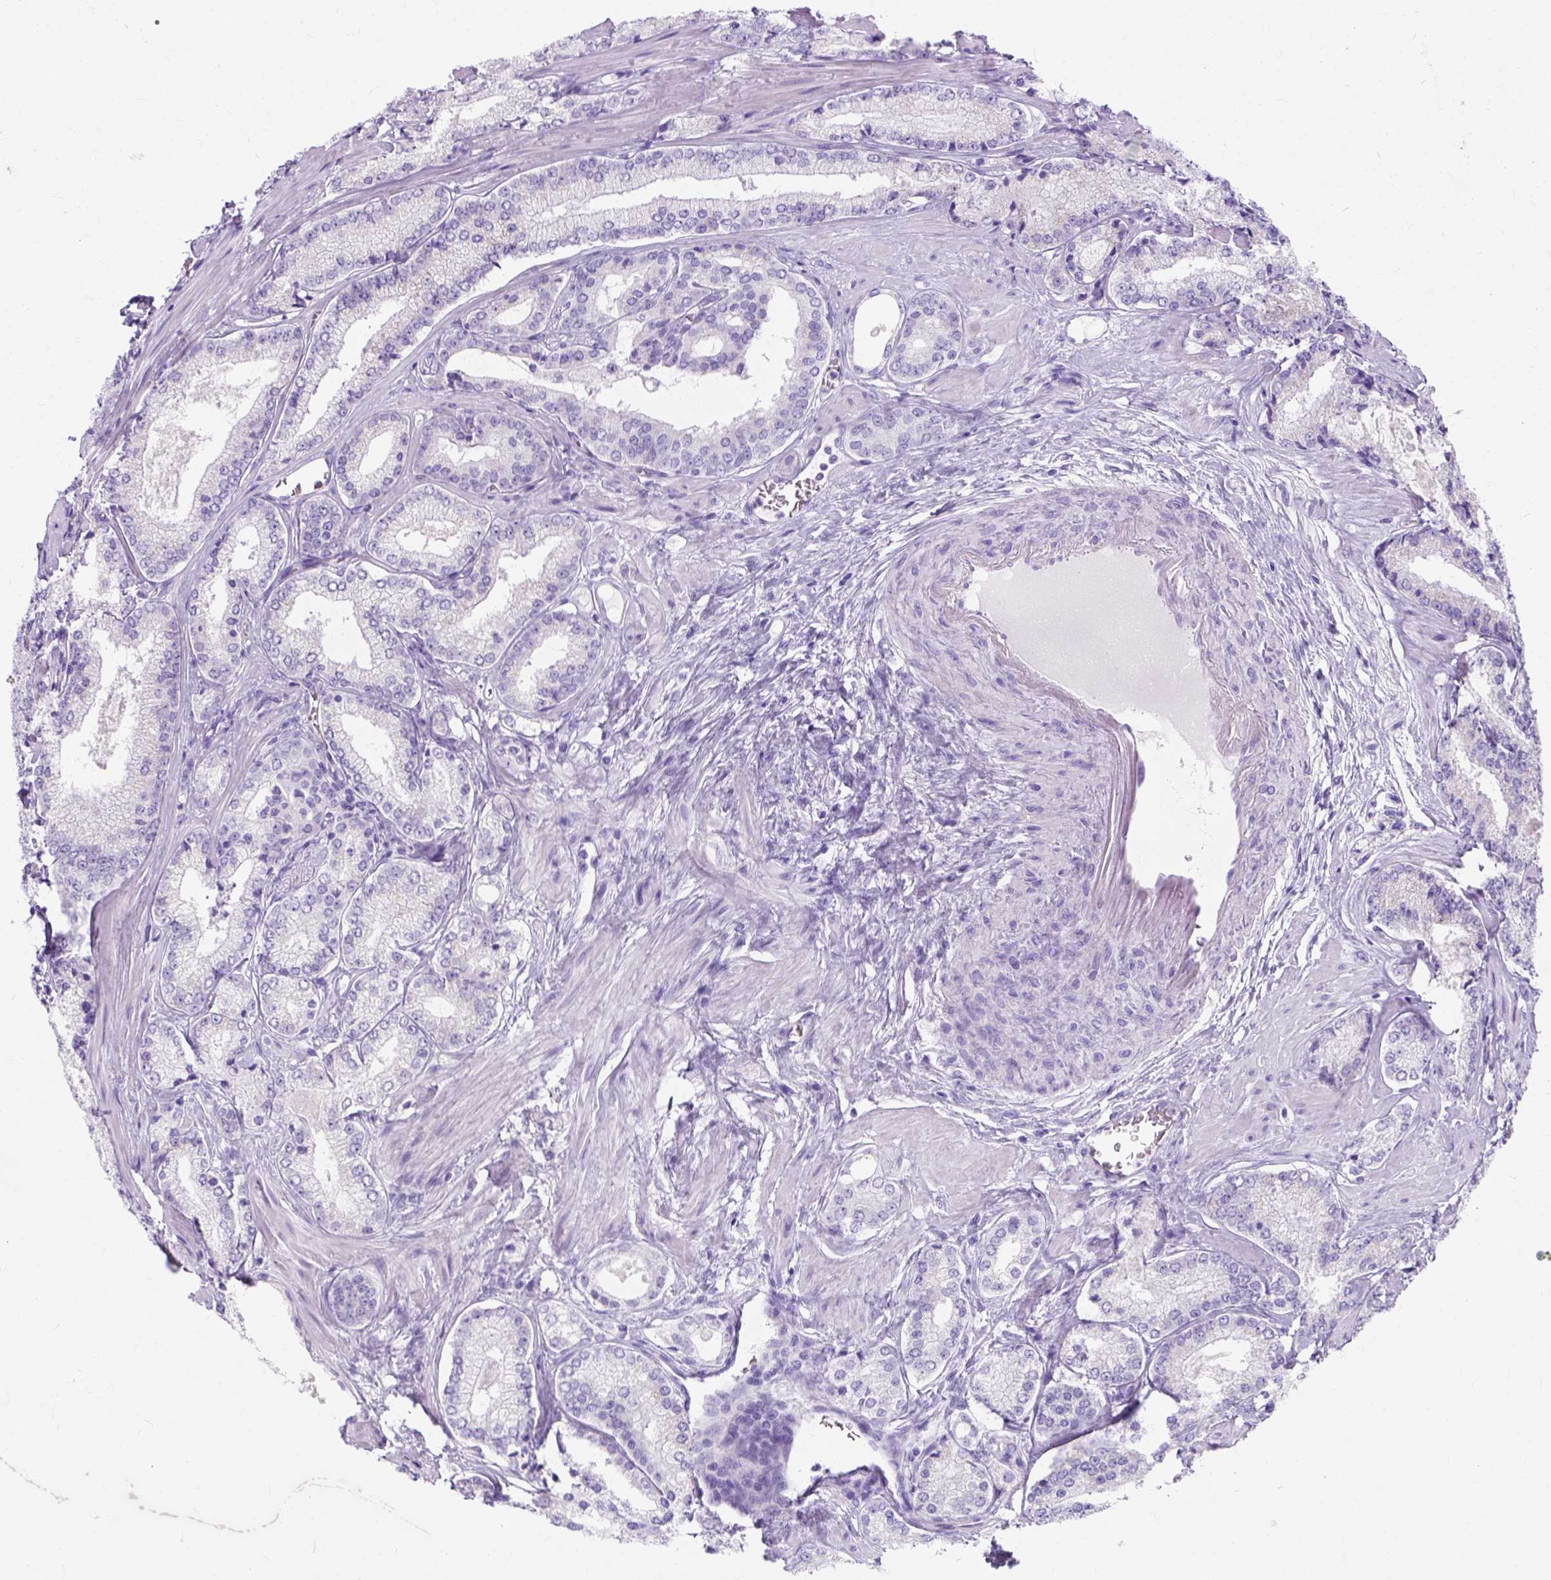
{"staining": {"intensity": "negative", "quantity": "none", "location": "none"}, "tissue": "prostate cancer", "cell_type": "Tumor cells", "image_type": "cancer", "snomed": [{"axis": "morphology", "description": "Adenocarcinoma, Low grade"}, {"axis": "topography", "description": "Prostate"}], "caption": "High power microscopy photomicrograph of an immunohistochemistry photomicrograph of prostate cancer (low-grade adenocarcinoma), revealing no significant positivity in tumor cells.", "gene": "MYH15", "patient": {"sex": "male", "age": 56}}